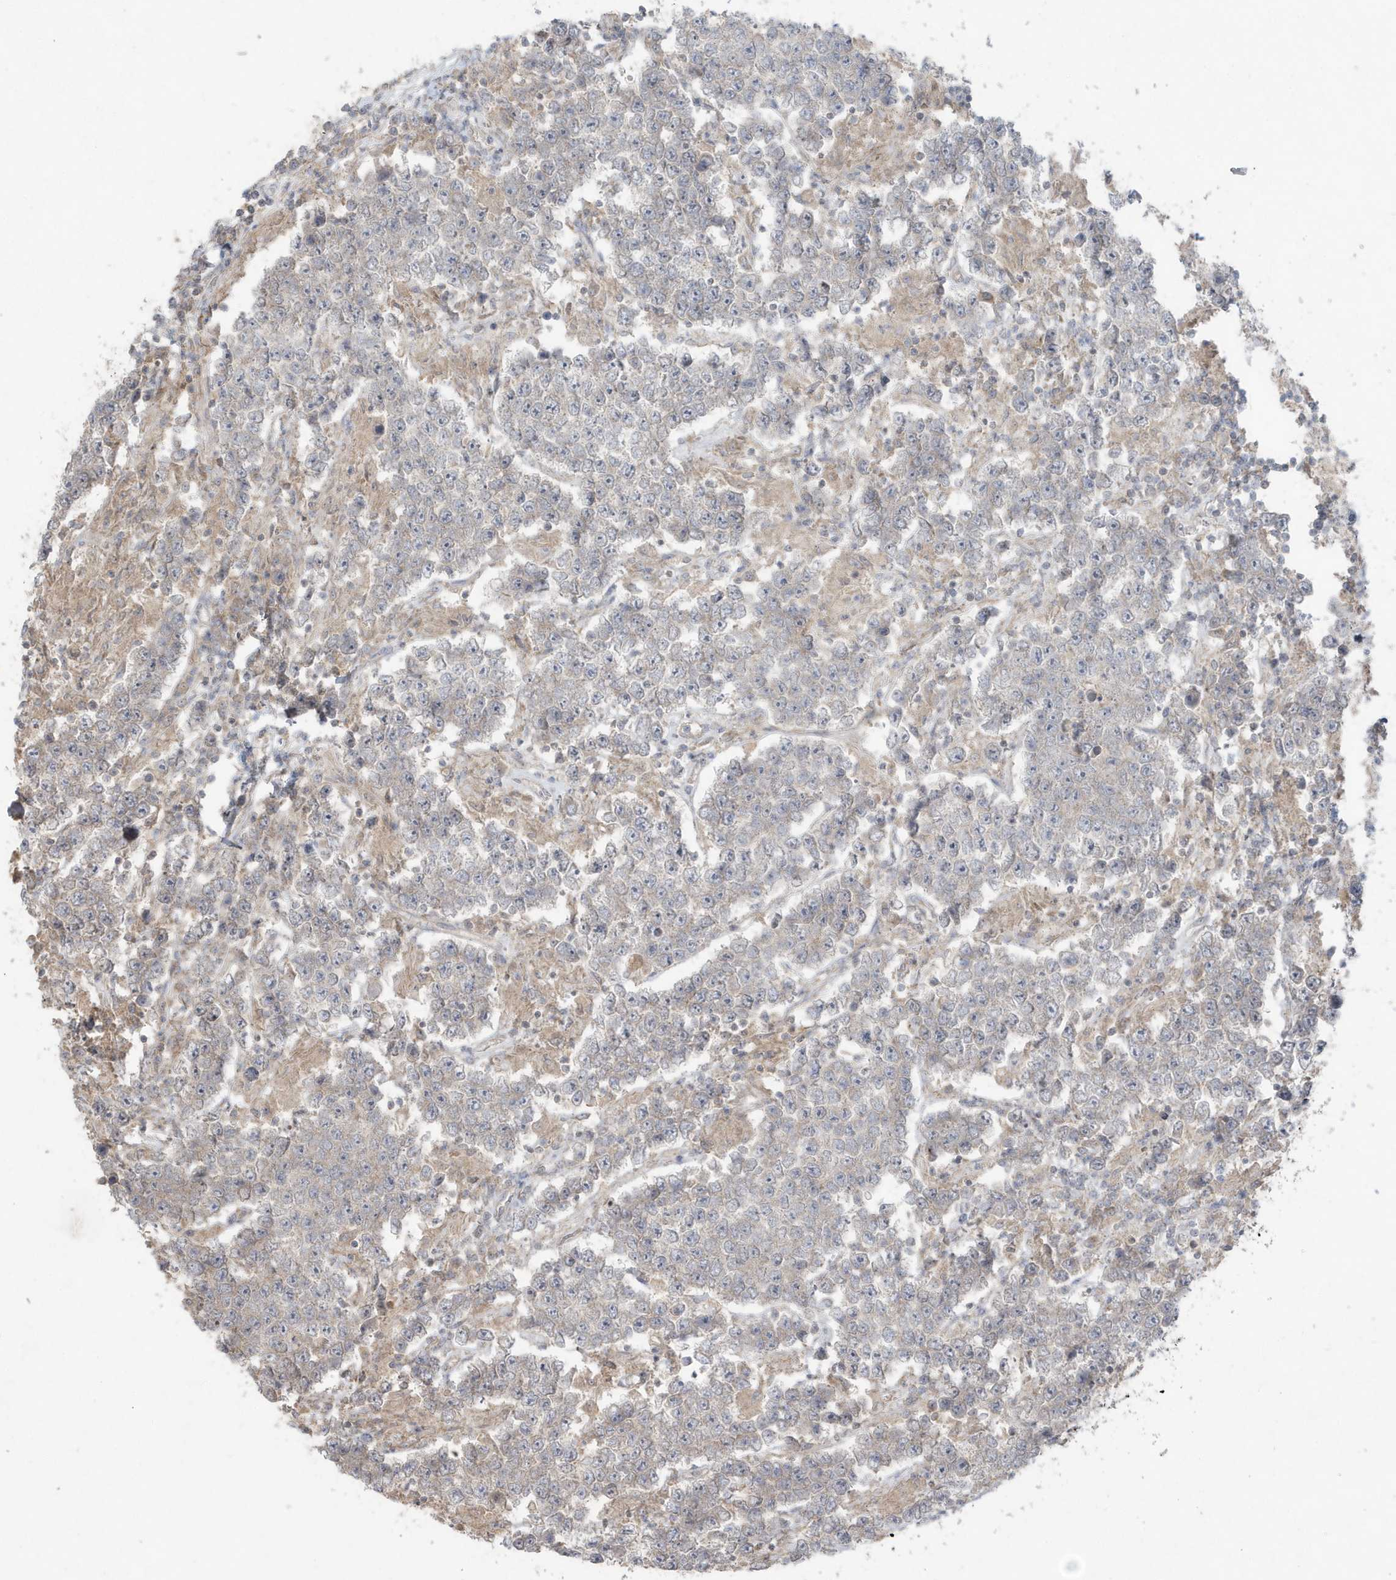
{"staining": {"intensity": "negative", "quantity": "none", "location": "none"}, "tissue": "testis cancer", "cell_type": "Tumor cells", "image_type": "cancer", "snomed": [{"axis": "morphology", "description": "Normal tissue, NOS"}, {"axis": "morphology", "description": "Urothelial carcinoma, High grade"}, {"axis": "morphology", "description": "Seminoma, NOS"}, {"axis": "morphology", "description": "Carcinoma, Embryonal, NOS"}, {"axis": "topography", "description": "Urinary bladder"}, {"axis": "topography", "description": "Testis"}], "caption": "A high-resolution micrograph shows immunohistochemistry (IHC) staining of testis seminoma, which displays no significant positivity in tumor cells. (Immunohistochemistry, brightfield microscopy, high magnification).", "gene": "C1RL", "patient": {"sex": "male", "age": 41}}